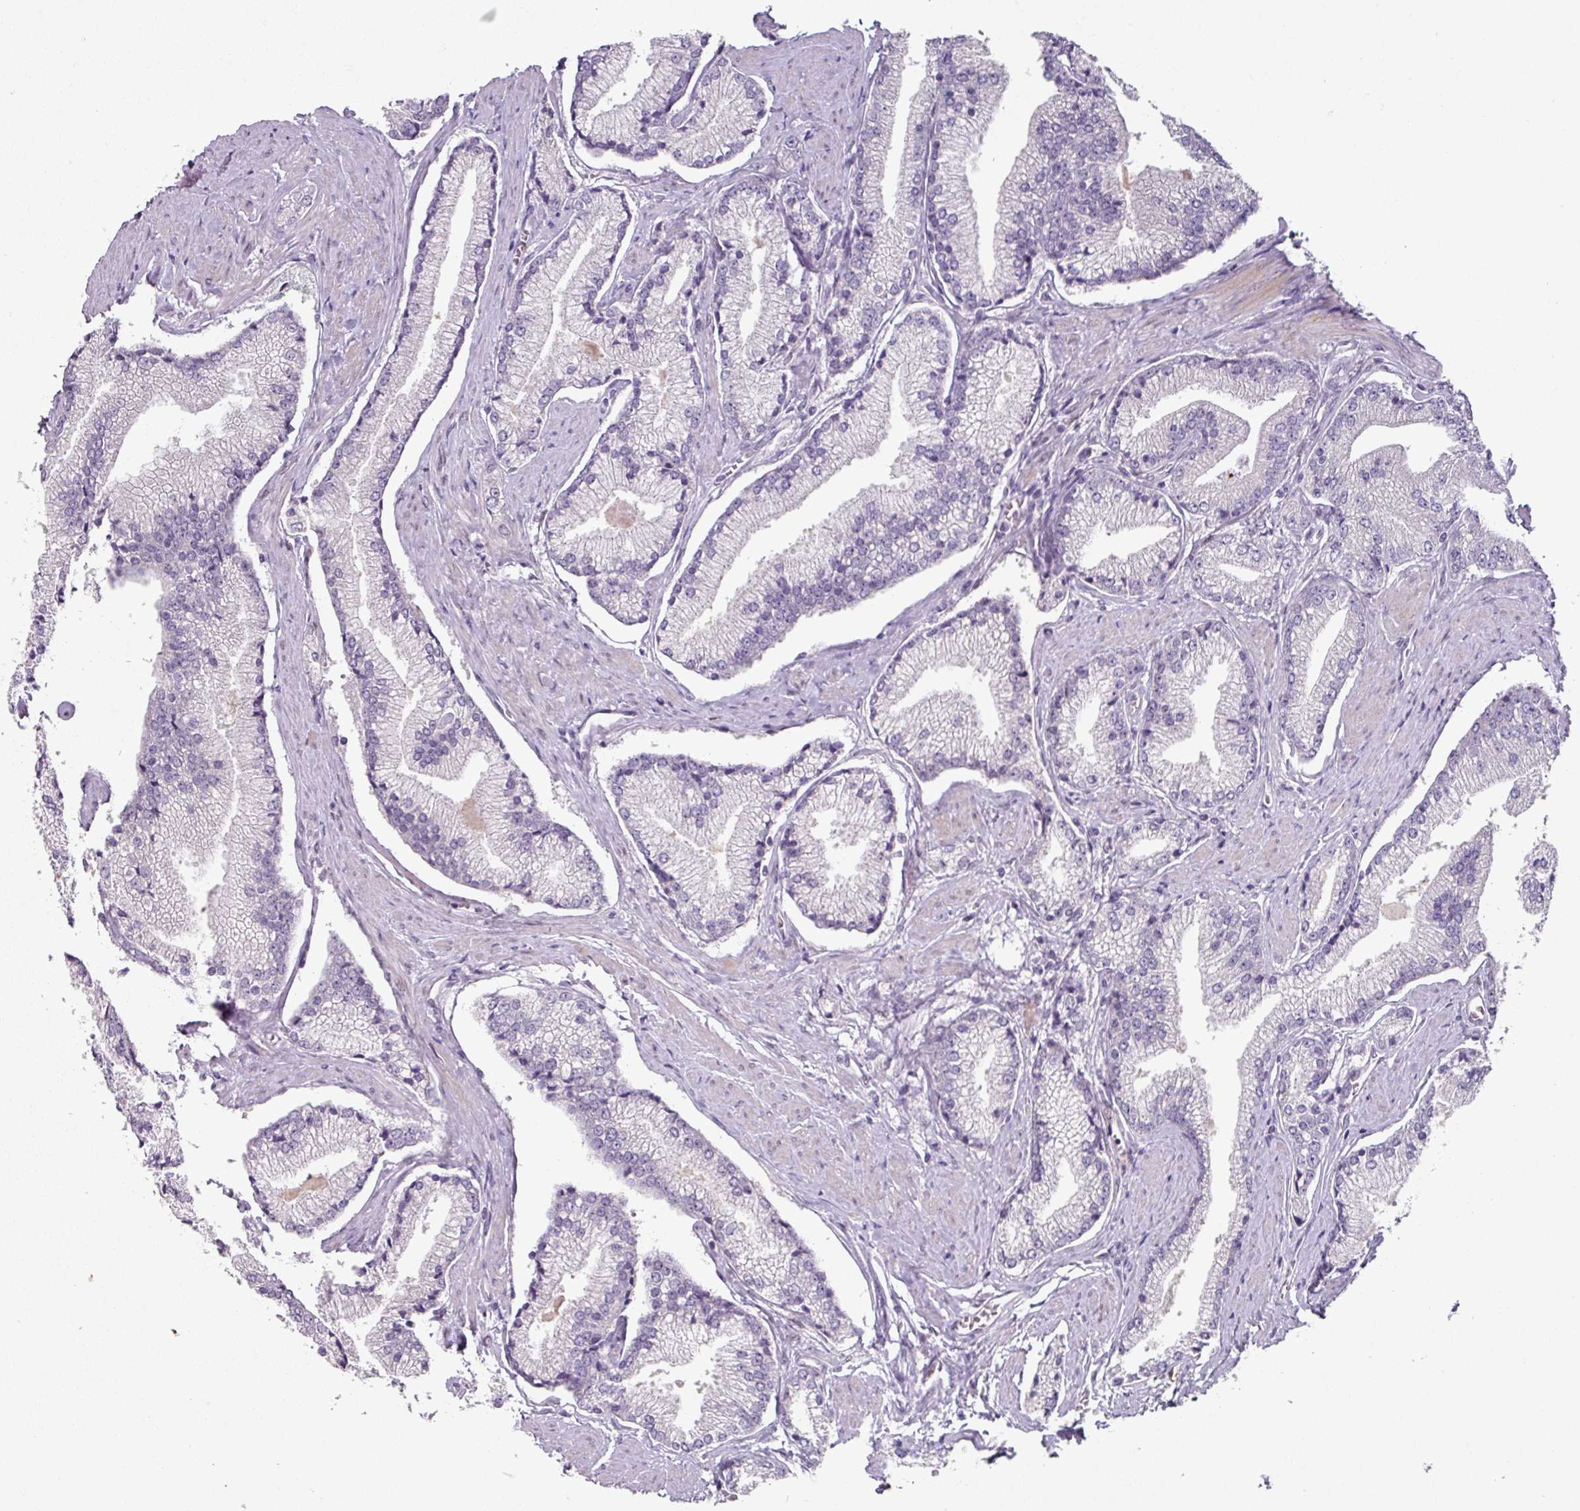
{"staining": {"intensity": "negative", "quantity": "none", "location": "none"}, "tissue": "prostate cancer", "cell_type": "Tumor cells", "image_type": "cancer", "snomed": [{"axis": "morphology", "description": "Adenocarcinoma, High grade"}, {"axis": "topography", "description": "Prostate"}], "caption": "High power microscopy histopathology image of an immunohistochemistry (IHC) photomicrograph of adenocarcinoma (high-grade) (prostate), revealing no significant expression in tumor cells.", "gene": "ELK1", "patient": {"sex": "male", "age": 67}}